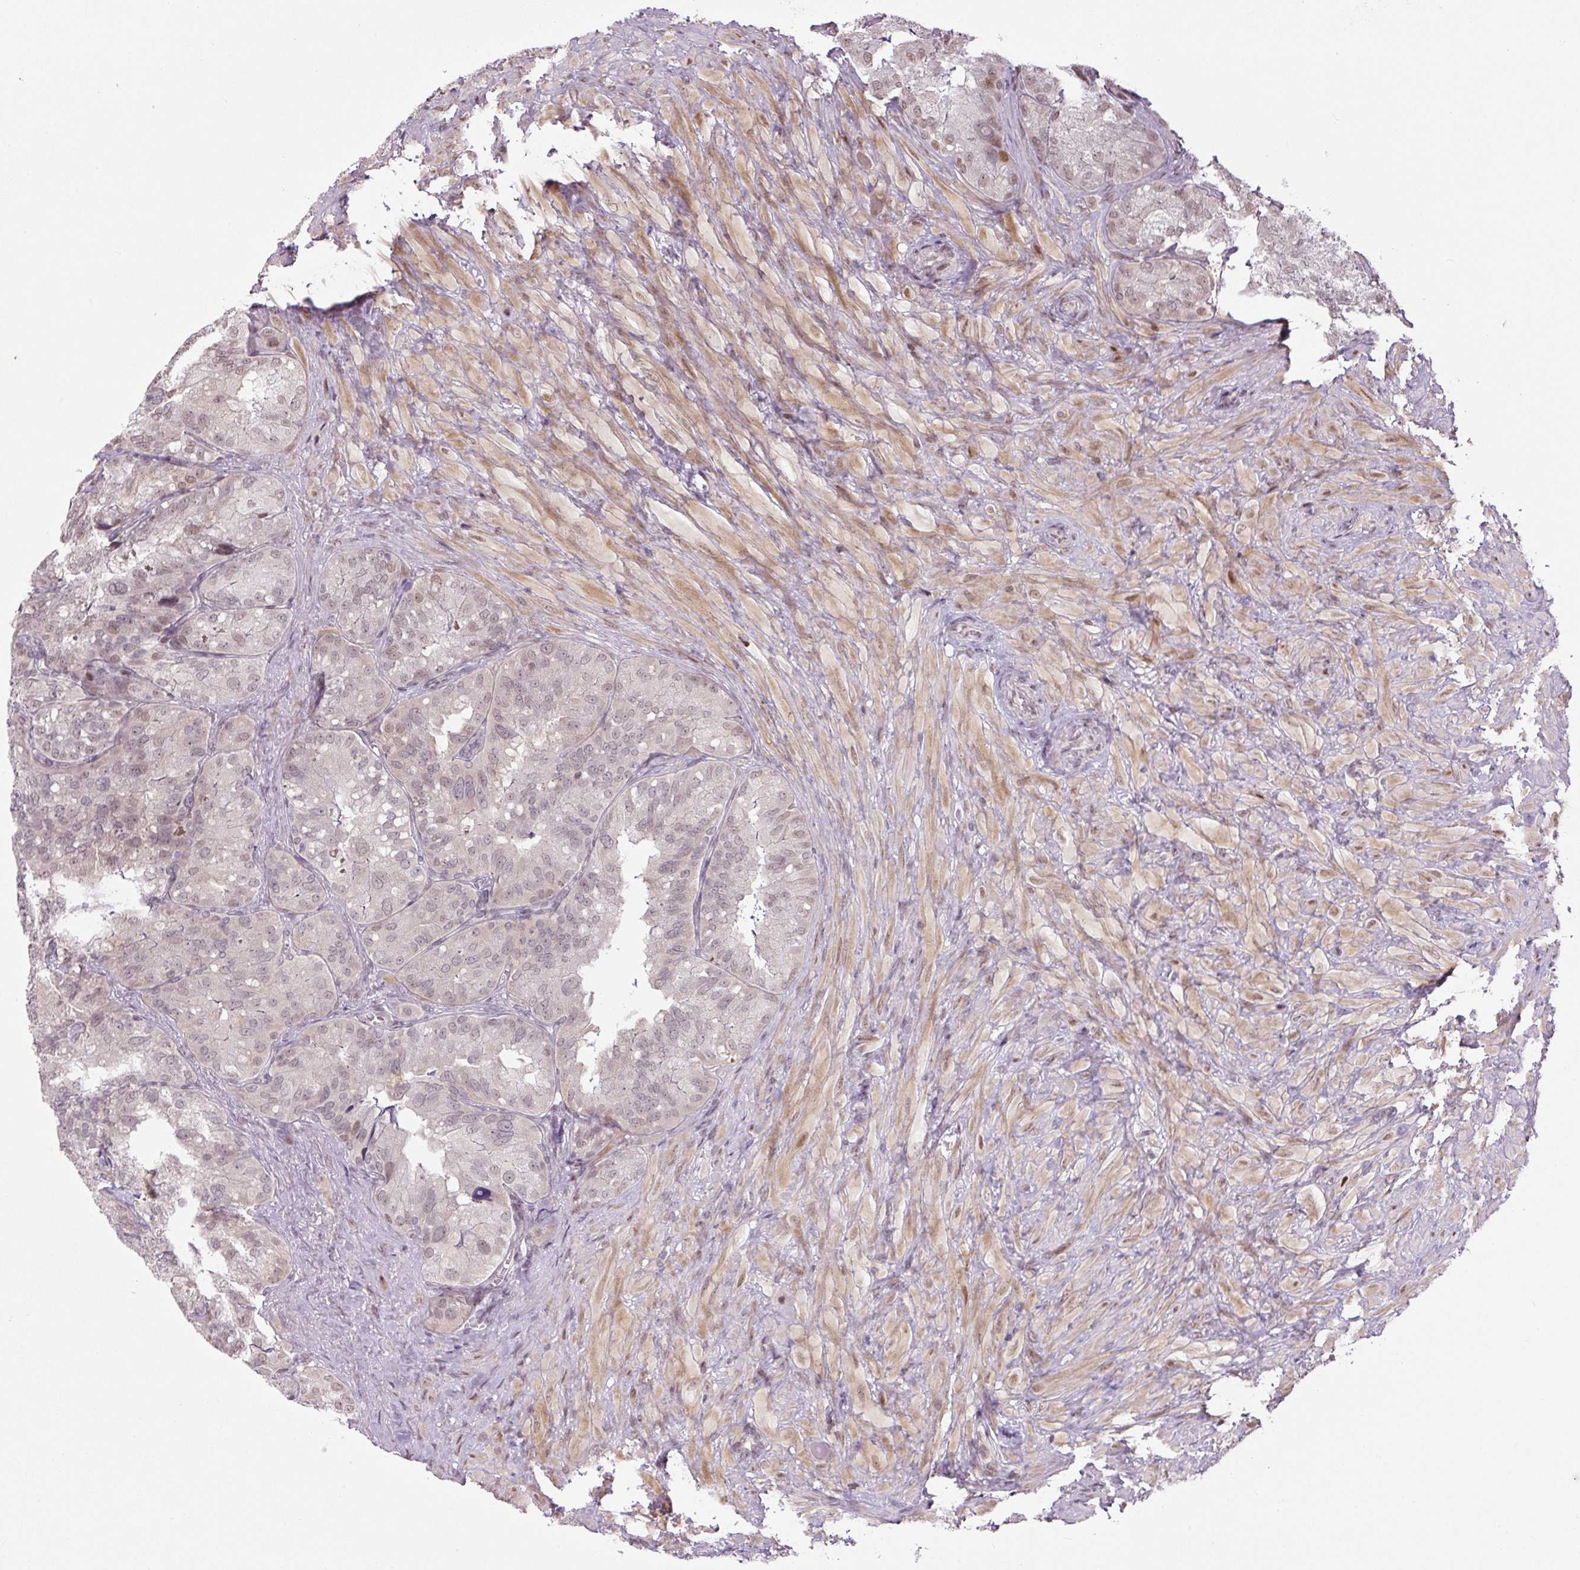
{"staining": {"intensity": "moderate", "quantity": "25%-75%", "location": "nuclear"}, "tissue": "seminal vesicle", "cell_type": "Glandular cells", "image_type": "normal", "snomed": [{"axis": "morphology", "description": "Normal tissue, NOS"}, {"axis": "topography", "description": "Seminal veicle"}], "caption": "Immunohistochemical staining of normal seminal vesicle displays moderate nuclear protein staining in approximately 25%-75% of glandular cells.", "gene": "TCFL5", "patient": {"sex": "male", "age": 69}}